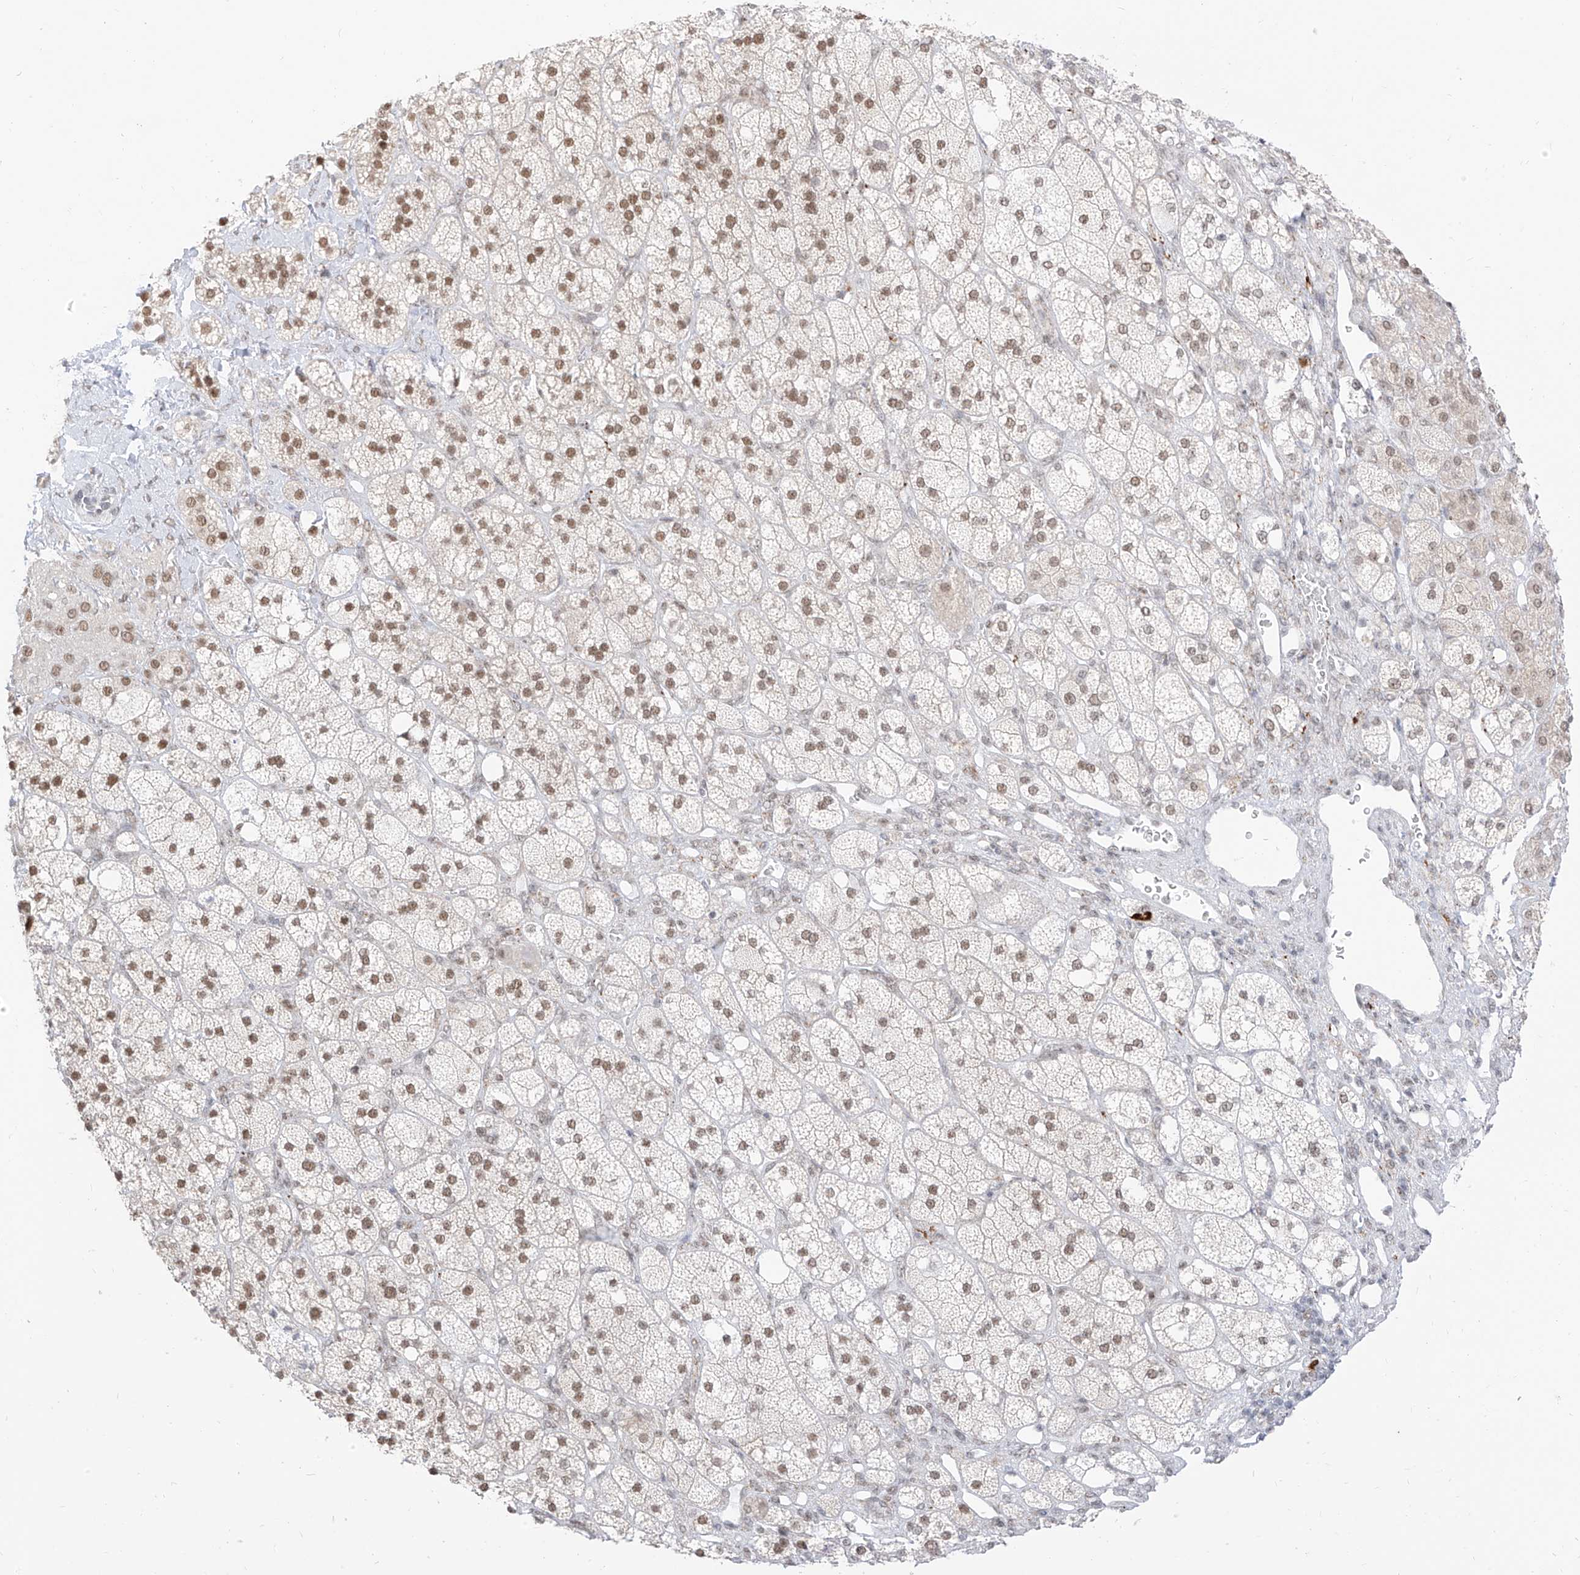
{"staining": {"intensity": "moderate", "quantity": "25%-75%", "location": "nuclear"}, "tissue": "adrenal gland", "cell_type": "Glandular cells", "image_type": "normal", "snomed": [{"axis": "morphology", "description": "Normal tissue, NOS"}, {"axis": "topography", "description": "Adrenal gland"}], "caption": "Adrenal gland was stained to show a protein in brown. There is medium levels of moderate nuclear expression in about 25%-75% of glandular cells. The staining was performed using DAB, with brown indicating positive protein expression. Nuclei are stained blue with hematoxylin.", "gene": "SUPT5H", "patient": {"sex": "male", "age": 61}}